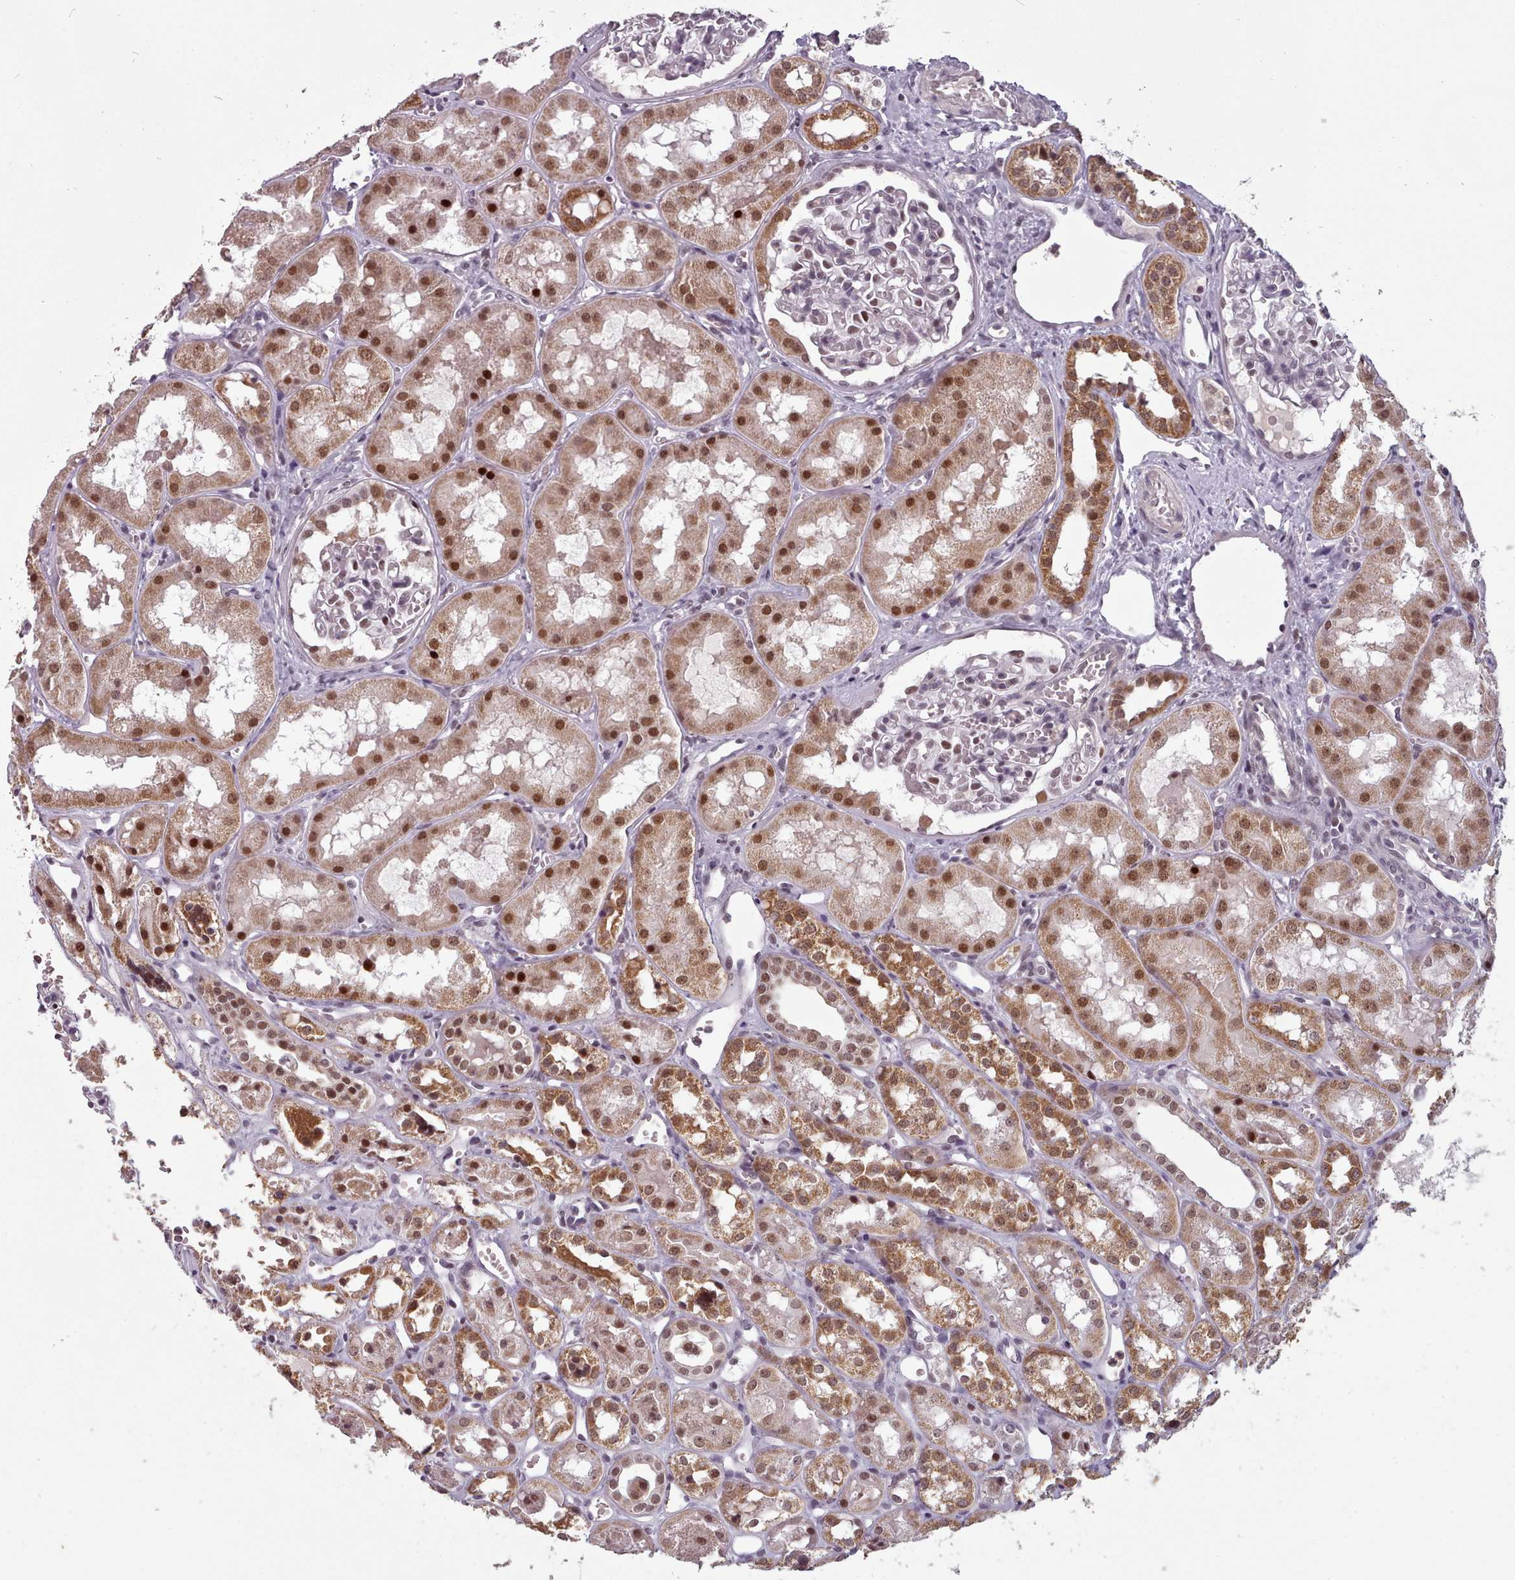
{"staining": {"intensity": "moderate", "quantity": "<25%", "location": "nuclear"}, "tissue": "kidney", "cell_type": "Cells in glomeruli", "image_type": "normal", "snomed": [{"axis": "morphology", "description": "Normal tissue, NOS"}, {"axis": "topography", "description": "Kidney"}], "caption": "Immunohistochemical staining of unremarkable human kidney demonstrates low levels of moderate nuclear staining in about <25% of cells in glomeruli.", "gene": "SRSF9", "patient": {"sex": "male", "age": 16}}